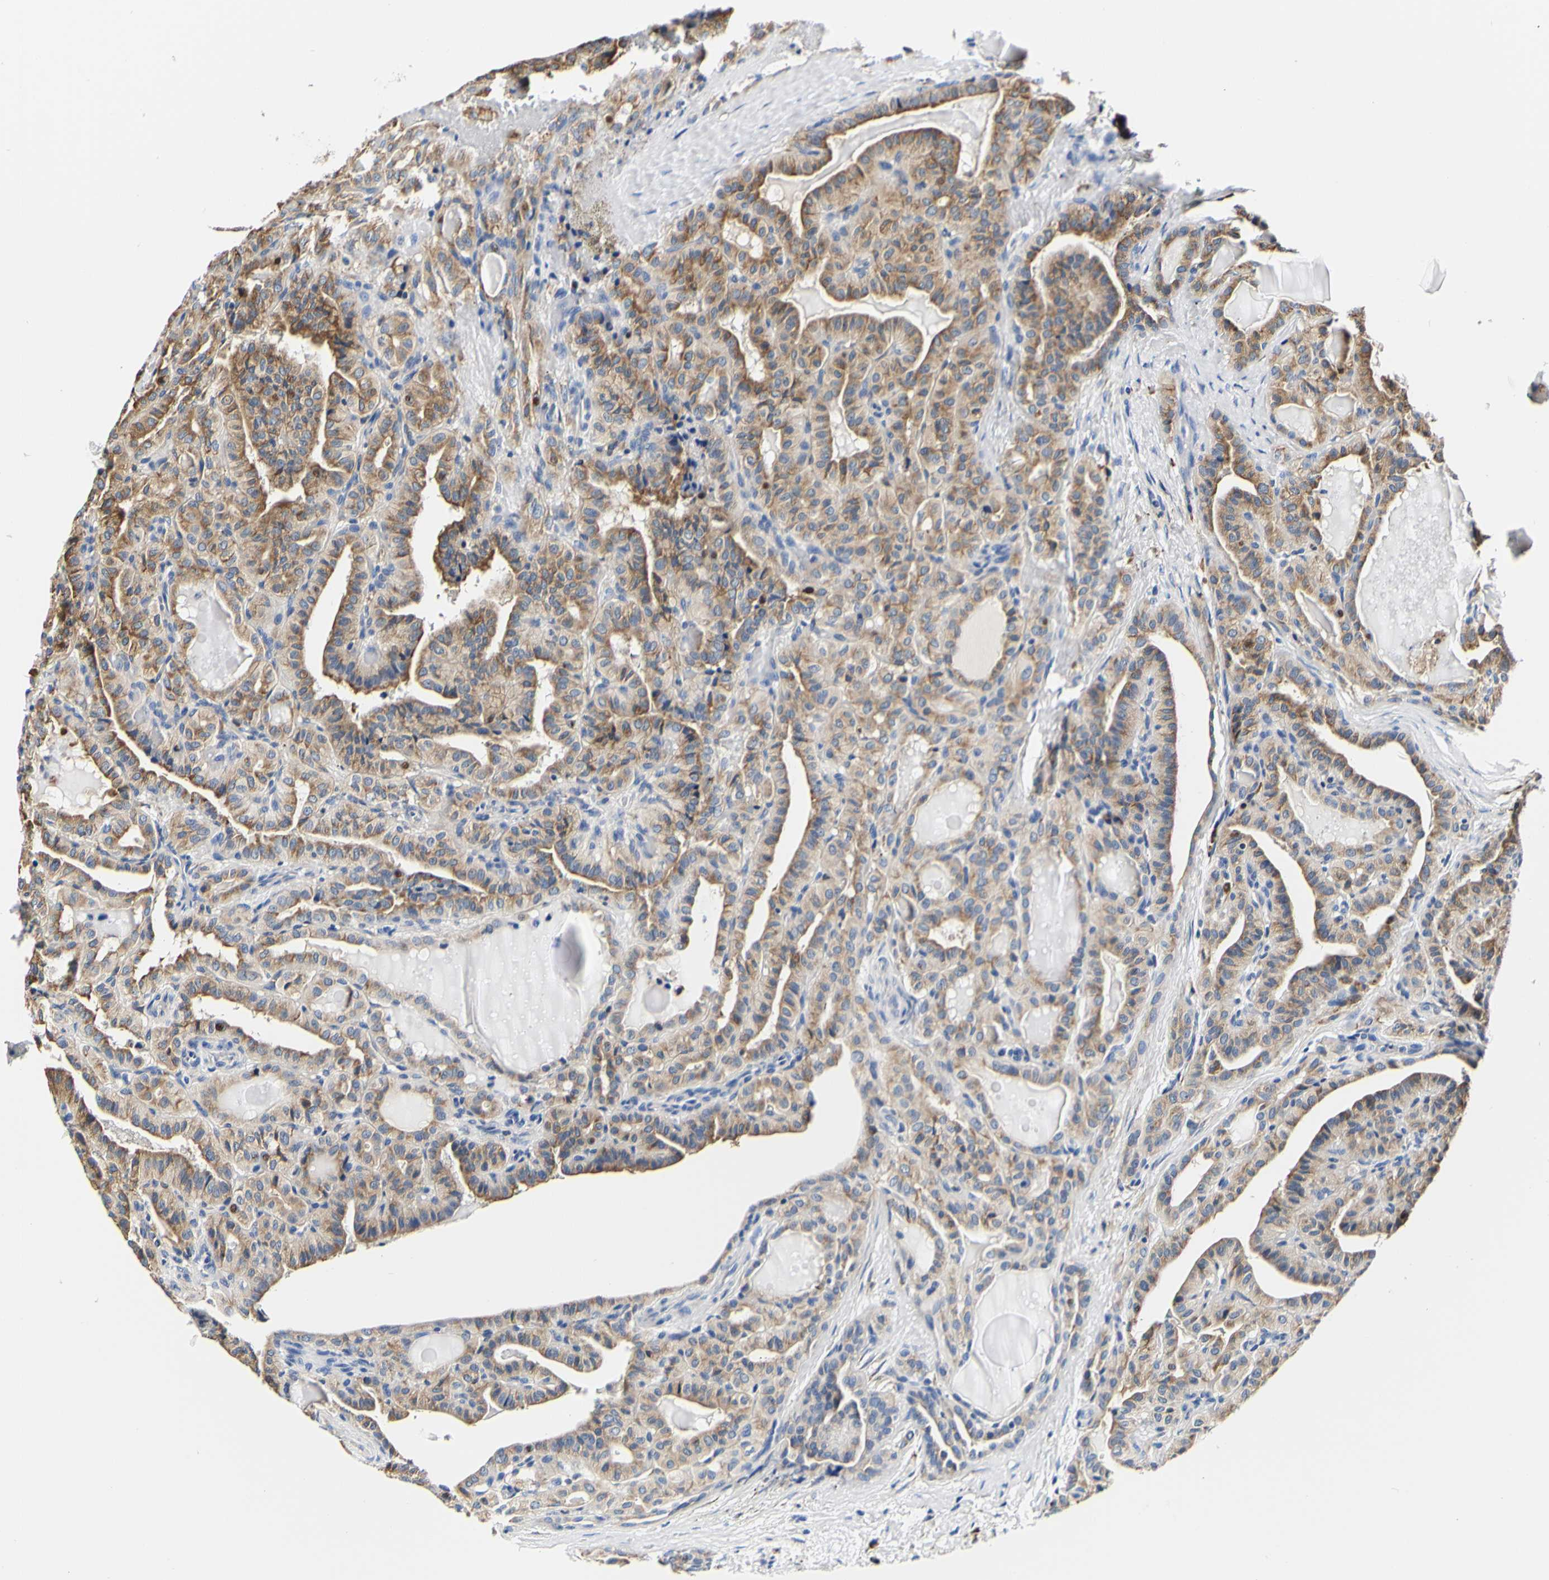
{"staining": {"intensity": "moderate", "quantity": ">75%", "location": "cytoplasmic/membranous"}, "tissue": "thyroid cancer", "cell_type": "Tumor cells", "image_type": "cancer", "snomed": [{"axis": "morphology", "description": "Papillary adenocarcinoma, NOS"}, {"axis": "topography", "description": "Thyroid gland"}], "caption": "There is medium levels of moderate cytoplasmic/membranous positivity in tumor cells of thyroid cancer, as demonstrated by immunohistochemical staining (brown color).", "gene": "P4HB", "patient": {"sex": "male", "age": 77}}